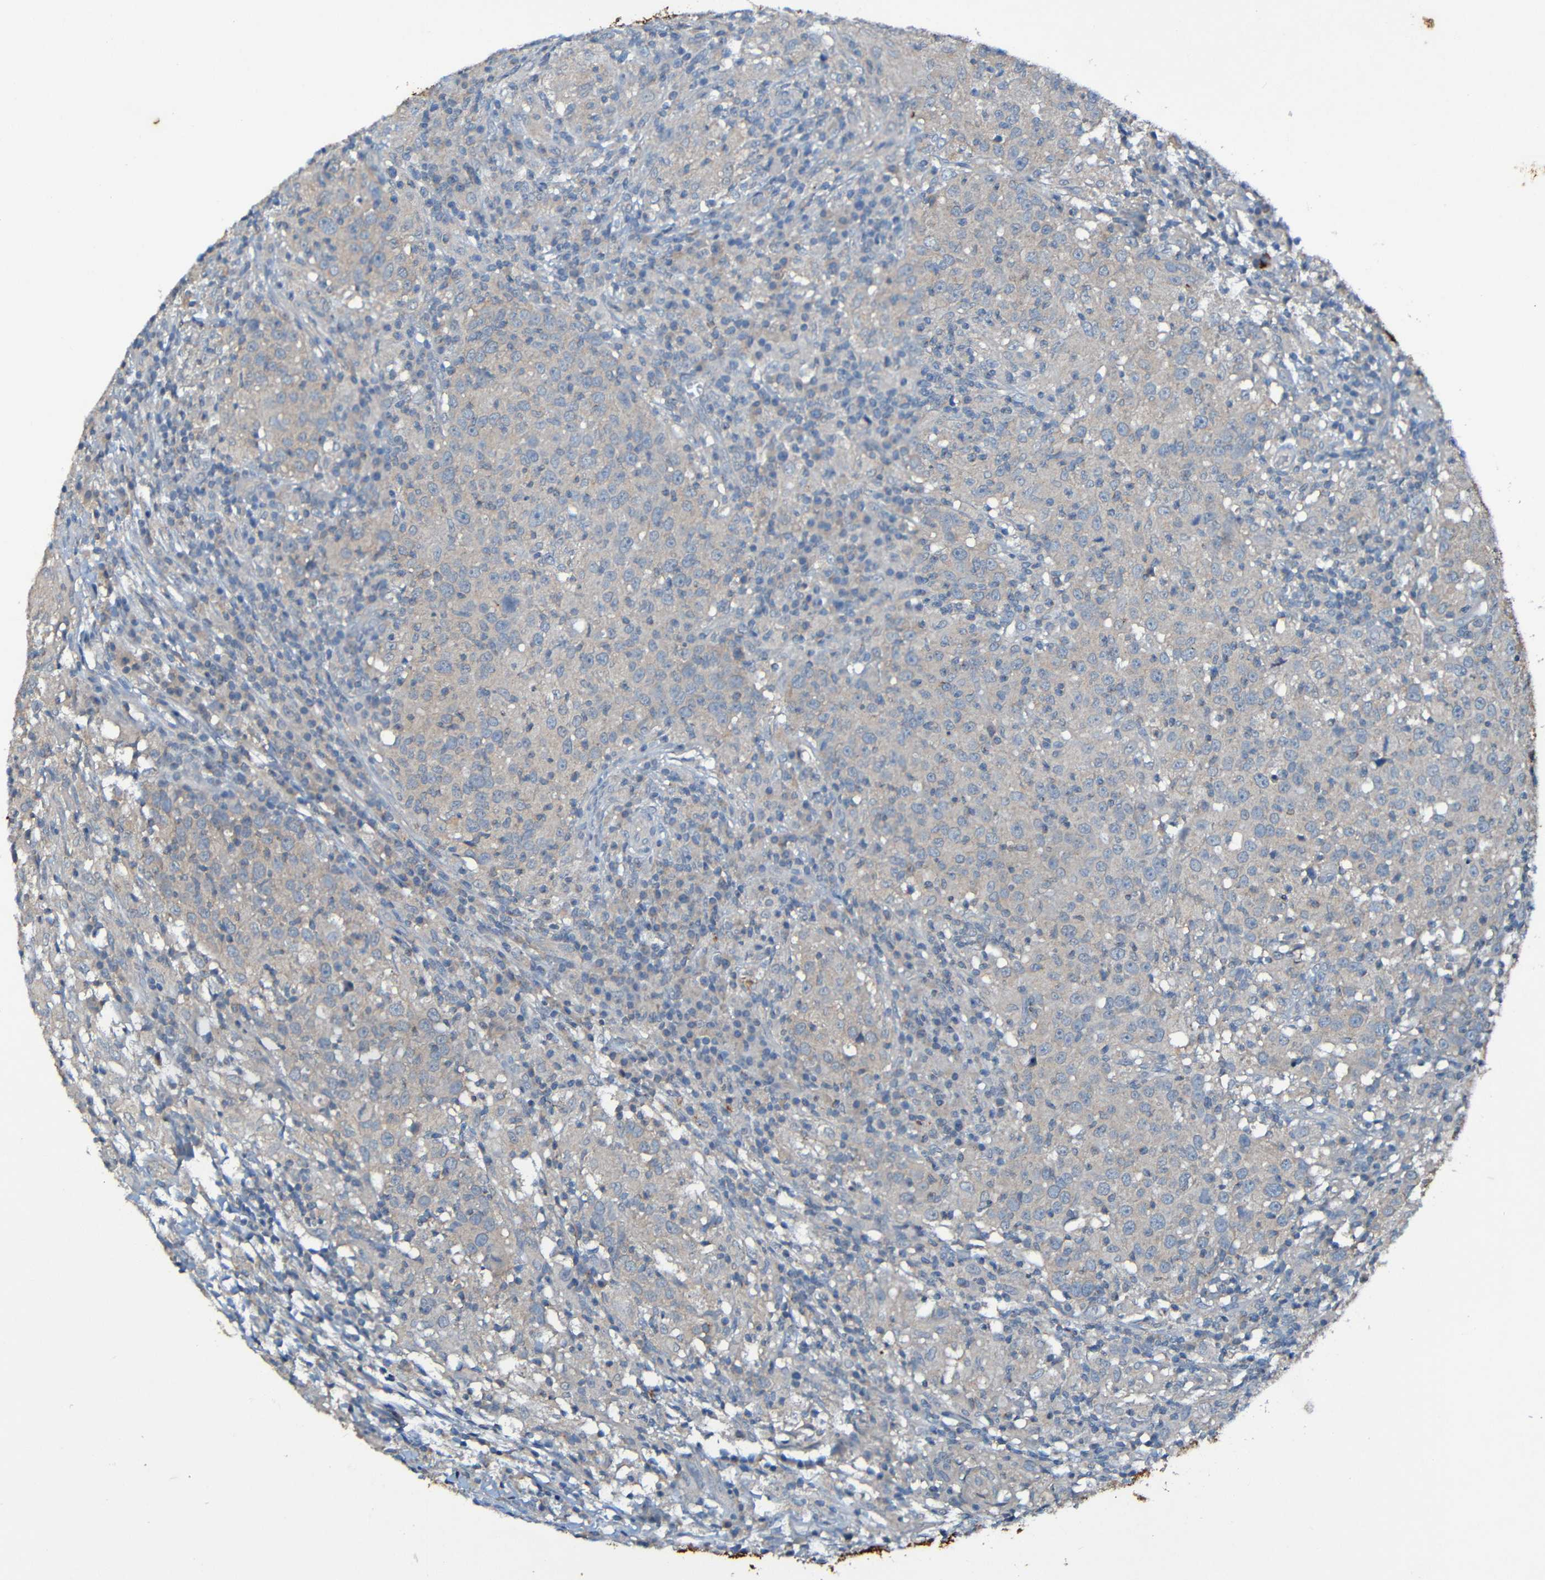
{"staining": {"intensity": "negative", "quantity": "none", "location": "none"}, "tissue": "head and neck cancer", "cell_type": "Tumor cells", "image_type": "cancer", "snomed": [{"axis": "morphology", "description": "Adenocarcinoma, NOS"}, {"axis": "topography", "description": "Salivary gland"}, {"axis": "topography", "description": "Head-Neck"}], "caption": "High magnification brightfield microscopy of head and neck cancer (adenocarcinoma) stained with DAB (brown) and counterstained with hematoxylin (blue): tumor cells show no significant staining.", "gene": "LRRC70", "patient": {"sex": "female", "age": 65}}